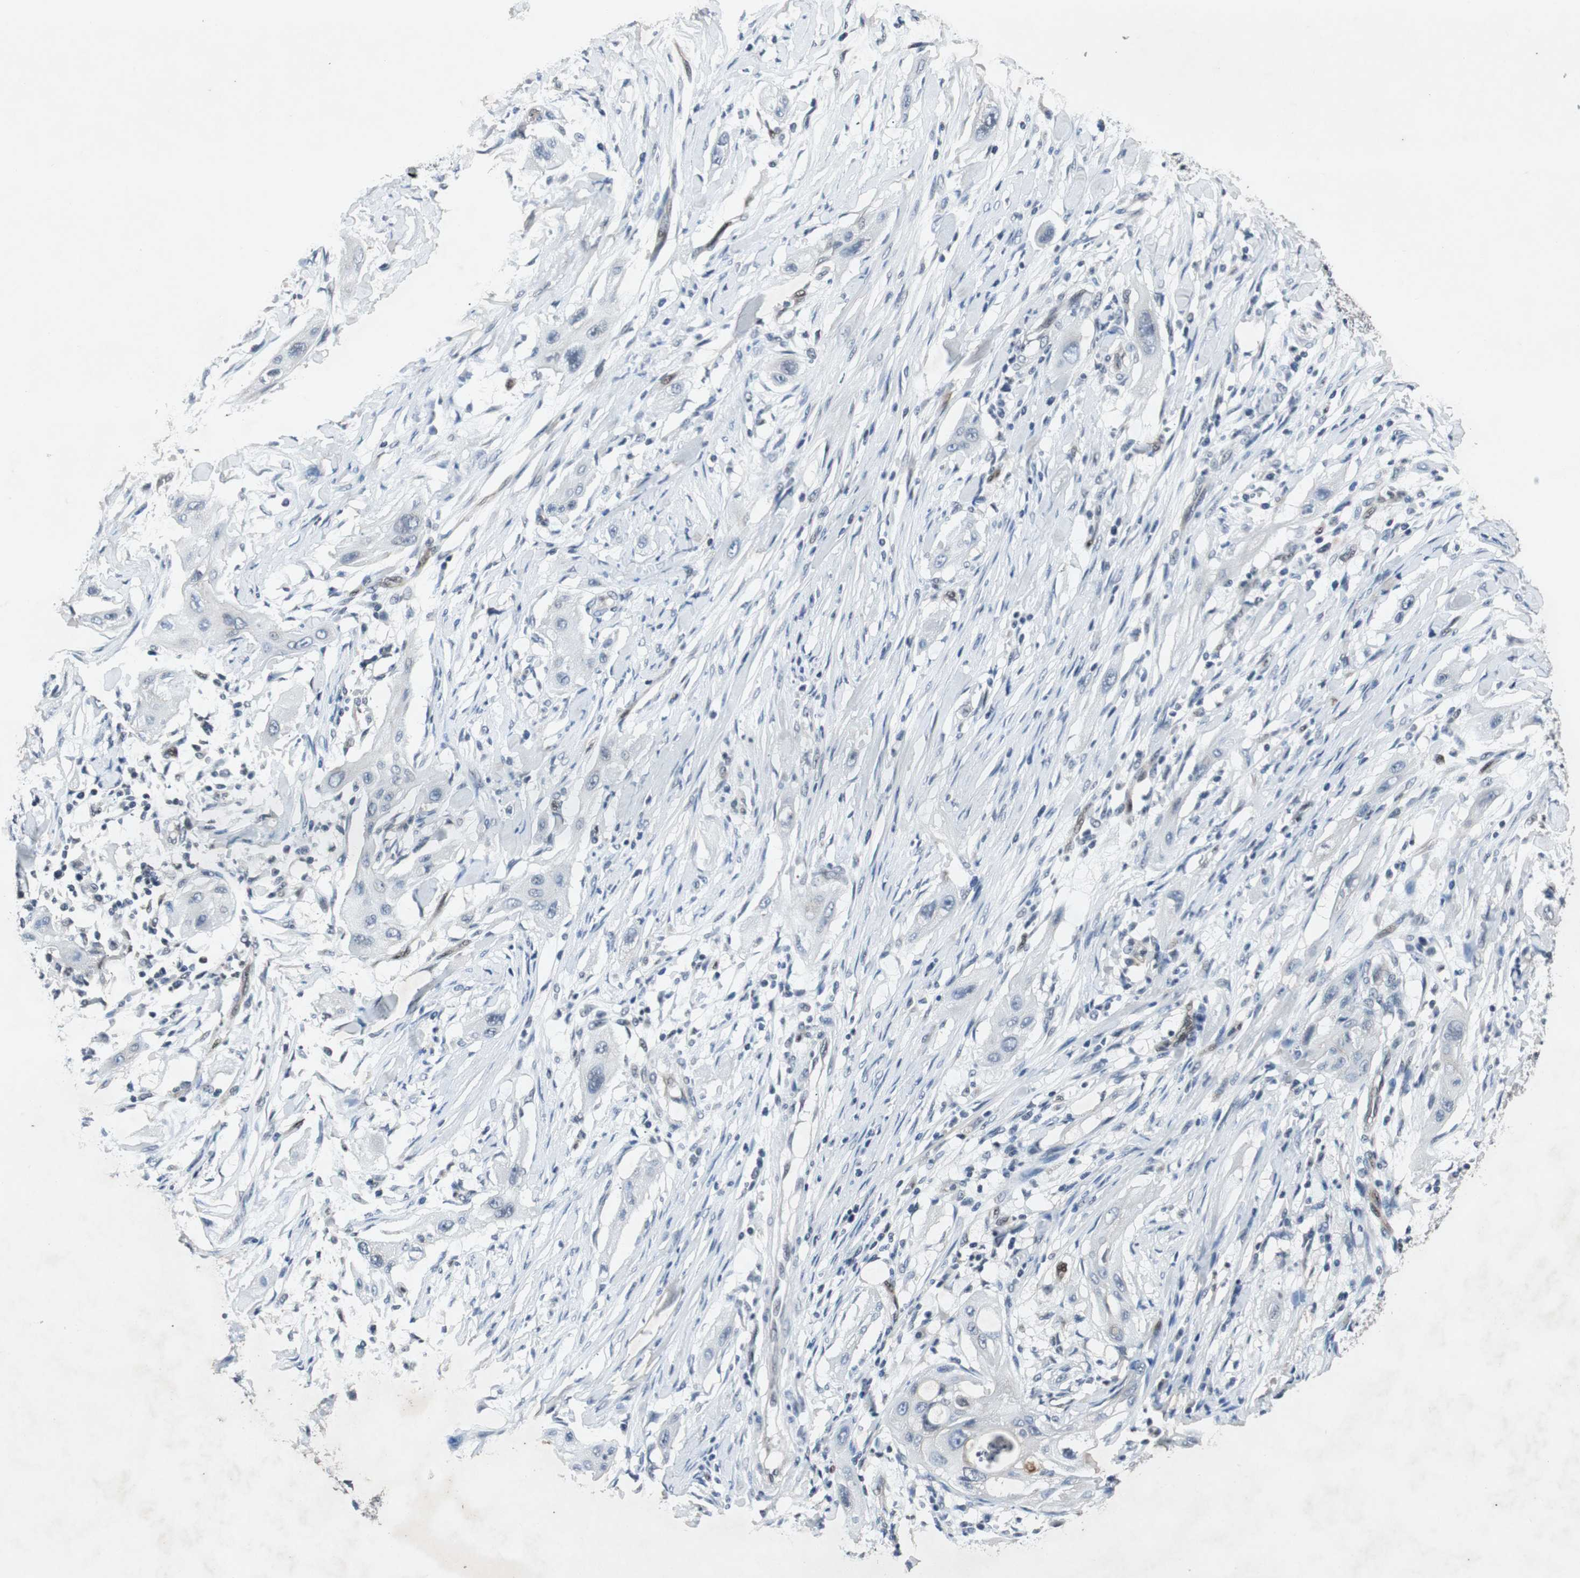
{"staining": {"intensity": "negative", "quantity": "none", "location": "none"}, "tissue": "lung cancer", "cell_type": "Tumor cells", "image_type": "cancer", "snomed": [{"axis": "morphology", "description": "Squamous cell carcinoma, NOS"}, {"axis": "topography", "description": "Lung"}], "caption": "An IHC image of lung squamous cell carcinoma is shown. There is no staining in tumor cells of lung squamous cell carcinoma.", "gene": "SMAD1", "patient": {"sex": "female", "age": 47}}